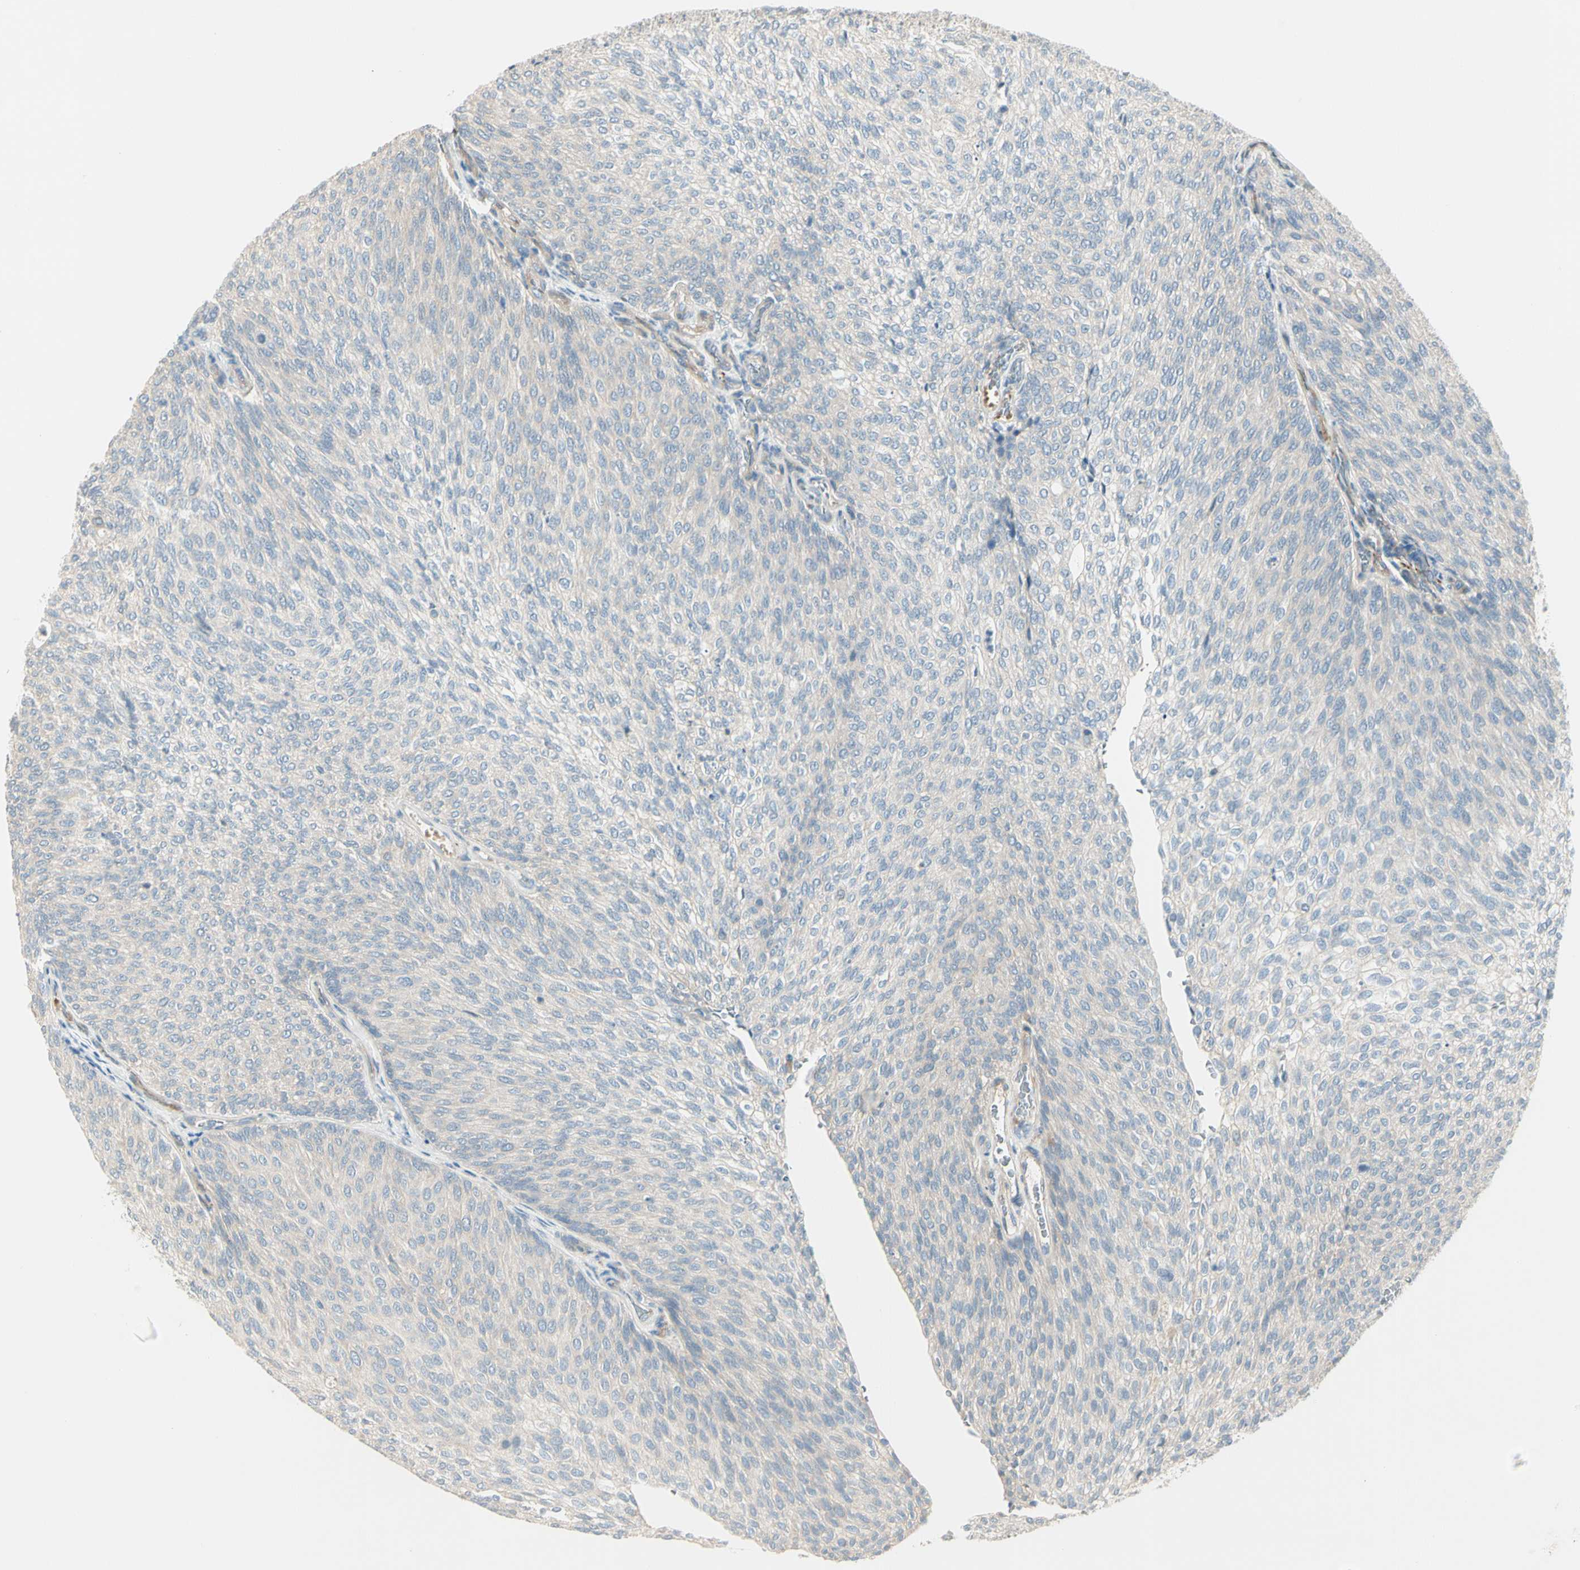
{"staining": {"intensity": "negative", "quantity": "none", "location": "none"}, "tissue": "urothelial cancer", "cell_type": "Tumor cells", "image_type": "cancer", "snomed": [{"axis": "morphology", "description": "Urothelial carcinoma, Low grade"}, {"axis": "topography", "description": "Urinary bladder"}], "caption": "Tumor cells show no significant positivity in urothelial cancer.", "gene": "ADGRA3", "patient": {"sex": "female", "age": 79}}